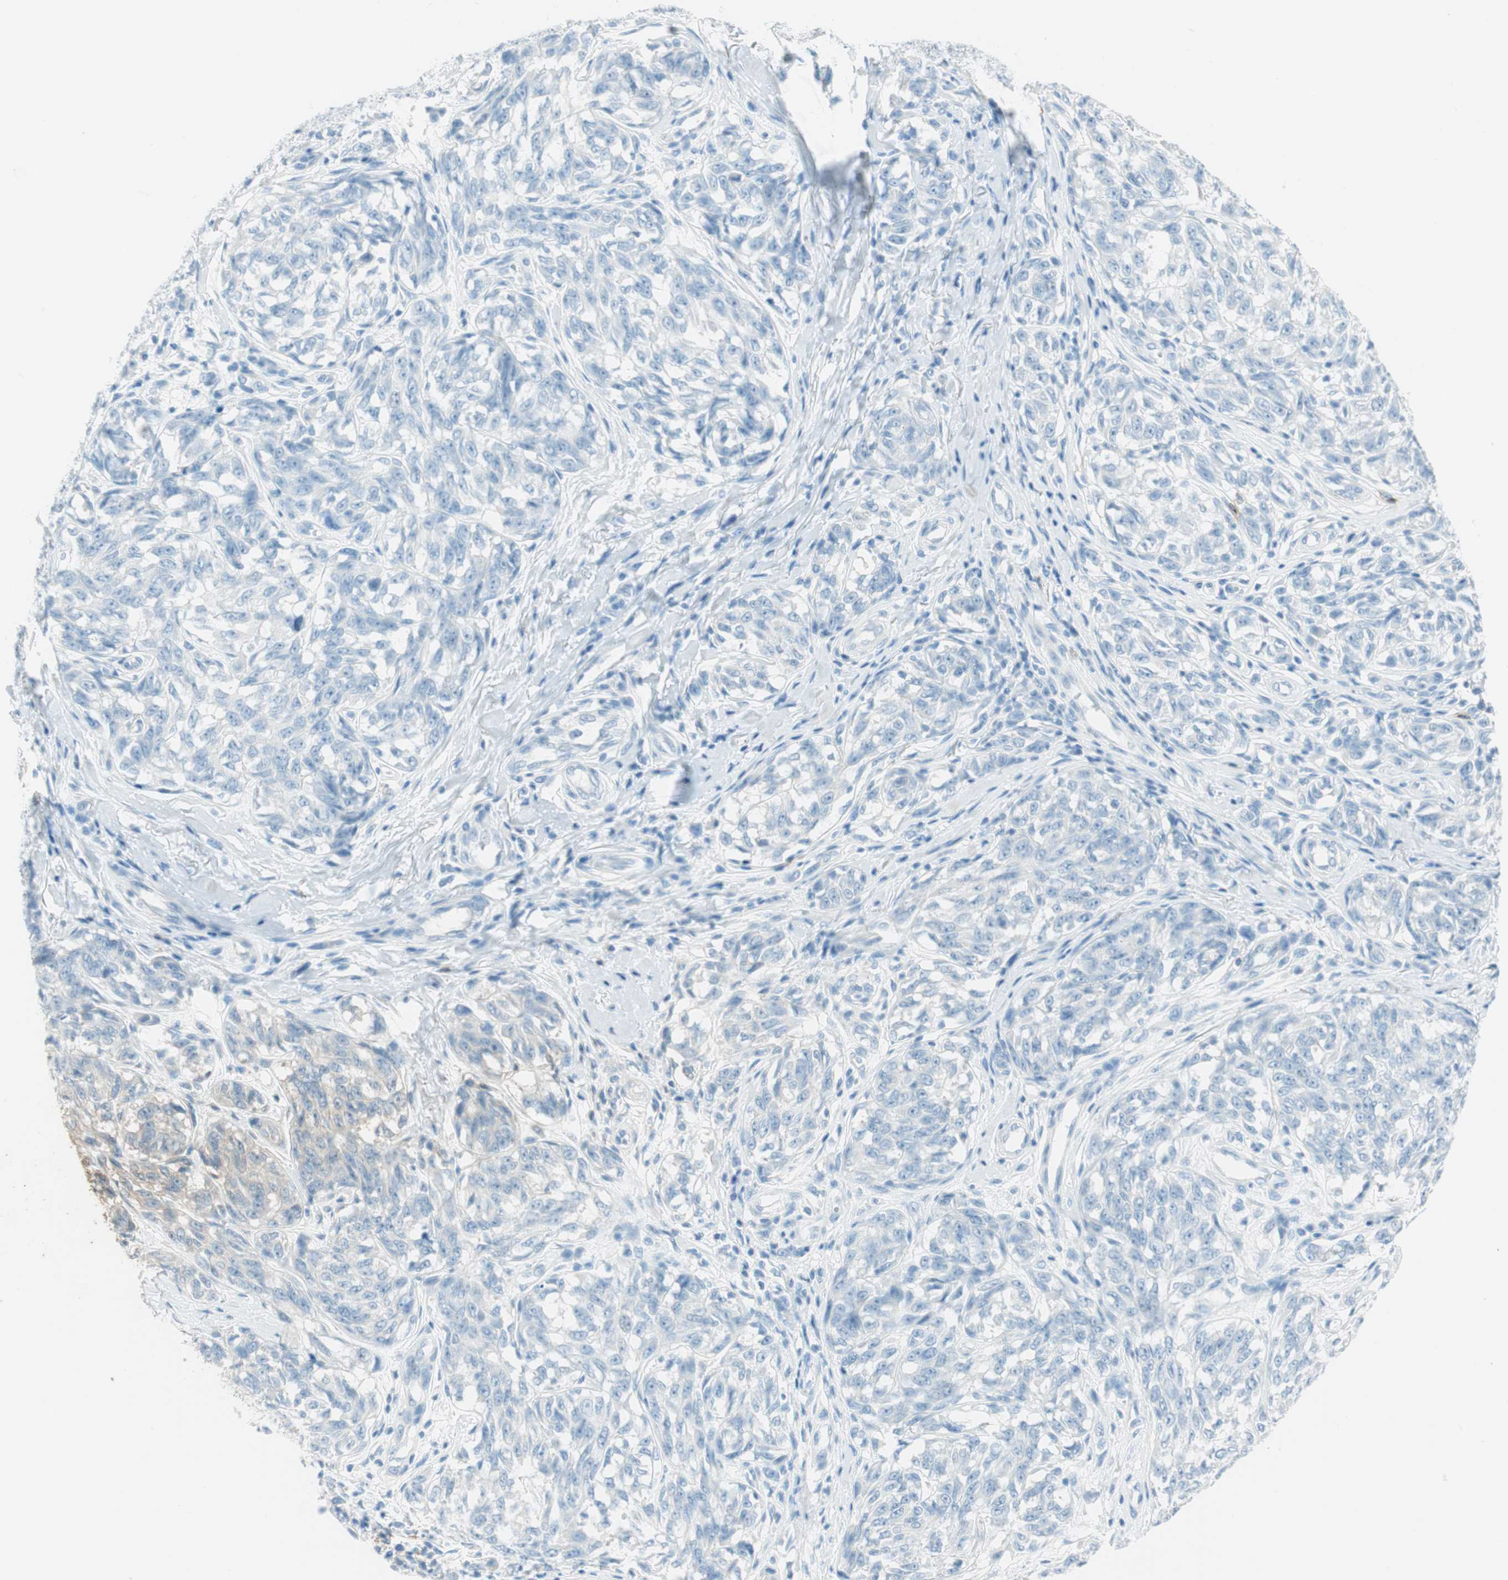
{"staining": {"intensity": "negative", "quantity": "none", "location": "none"}, "tissue": "melanoma", "cell_type": "Tumor cells", "image_type": "cancer", "snomed": [{"axis": "morphology", "description": "Malignant melanoma, NOS"}, {"axis": "topography", "description": "Skin"}], "caption": "This is an IHC image of human malignant melanoma. There is no staining in tumor cells.", "gene": "TNFRSF13C", "patient": {"sex": "female", "age": 64}}